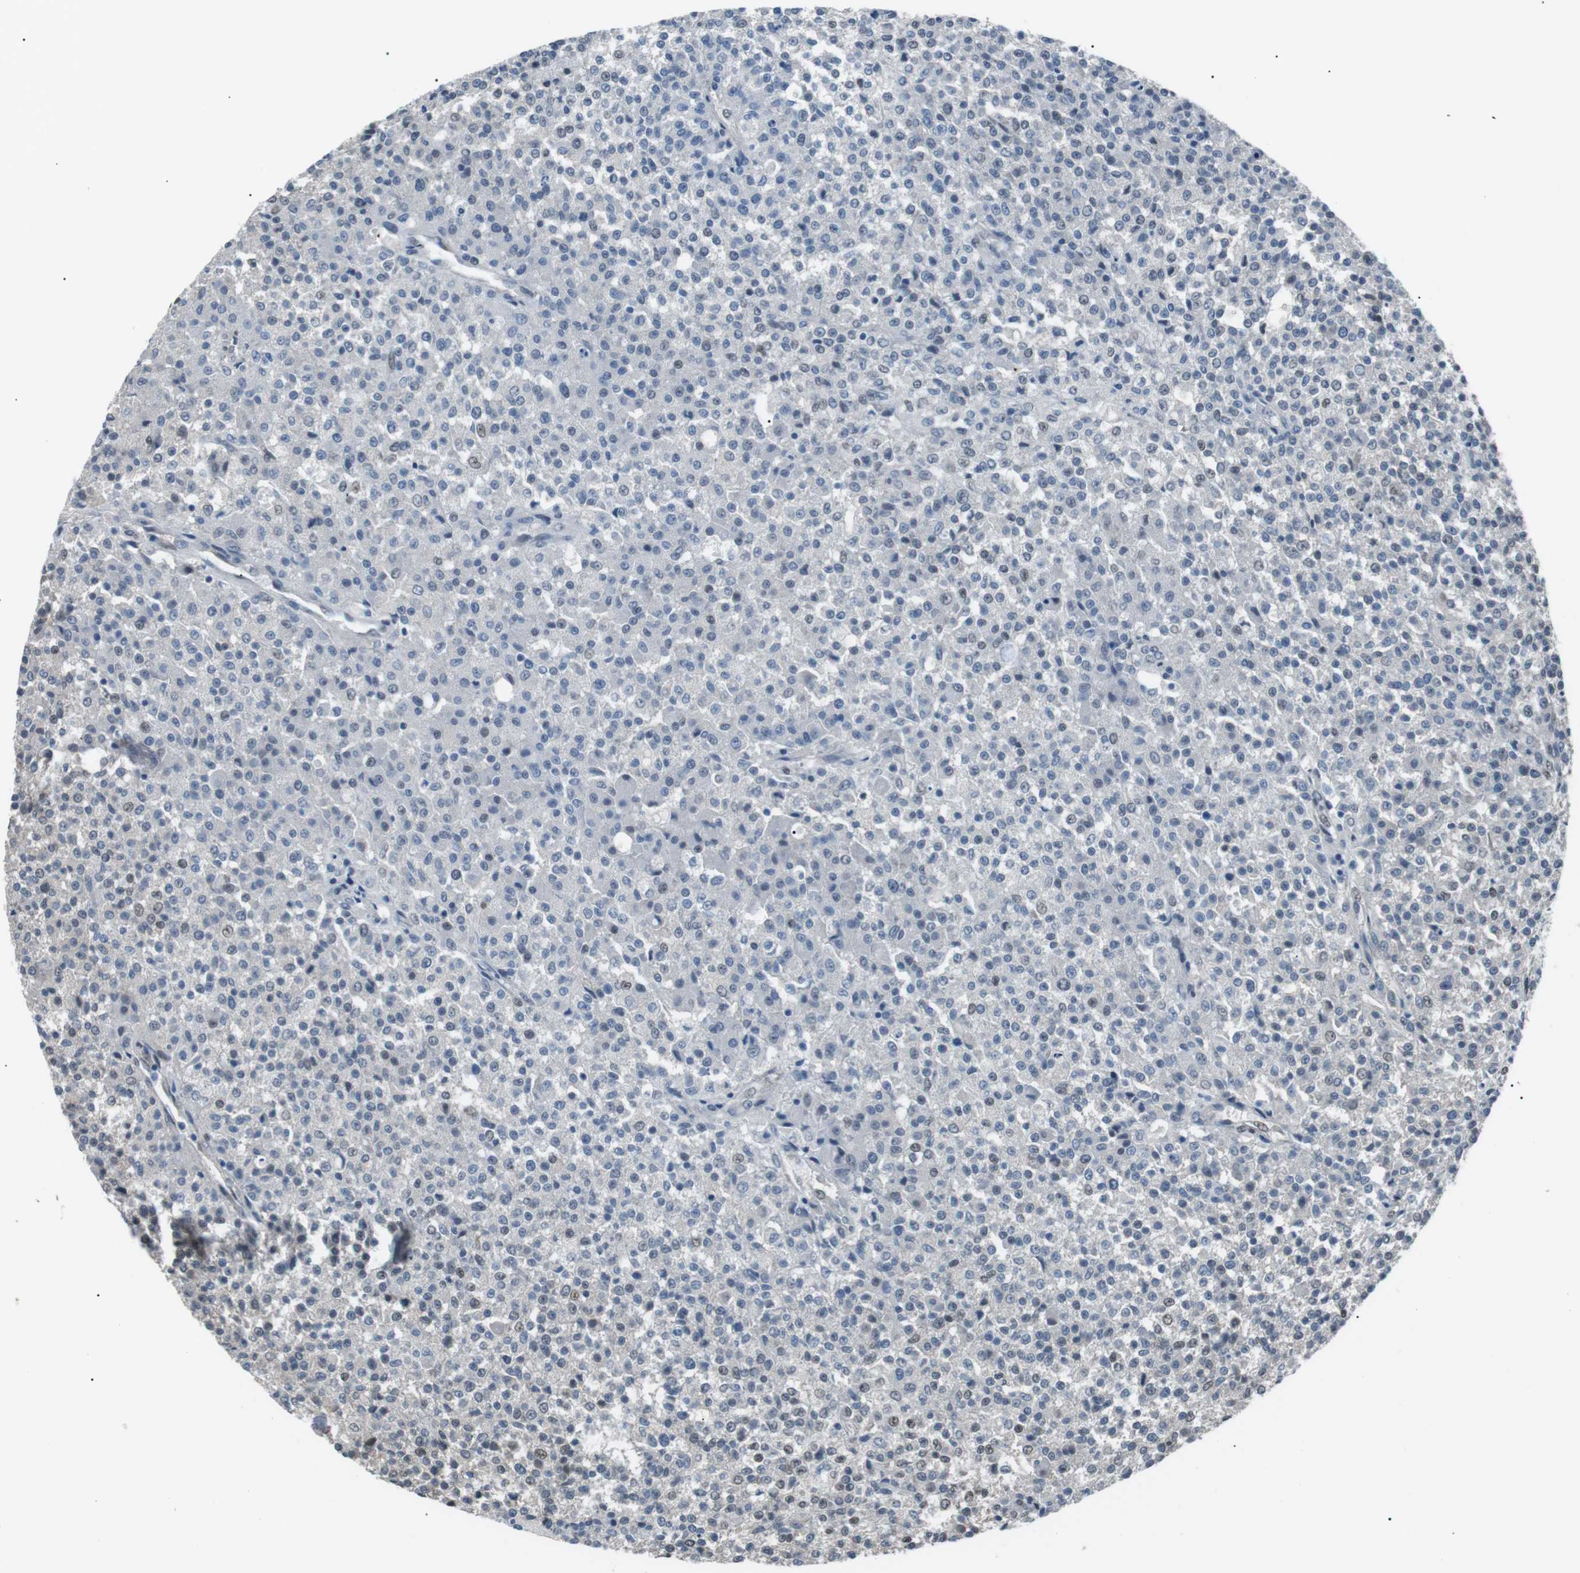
{"staining": {"intensity": "weak", "quantity": "<25%", "location": "nuclear"}, "tissue": "testis cancer", "cell_type": "Tumor cells", "image_type": "cancer", "snomed": [{"axis": "morphology", "description": "Seminoma, NOS"}, {"axis": "topography", "description": "Testis"}], "caption": "High magnification brightfield microscopy of testis cancer stained with DAB (3,3'-diaminobenzidine) (brown) and counterstained with hematoxylin (blue): tumor cells show no significant expression.", "gene": "SRPK2", "patient": {"sex": "male", "age": 59}}